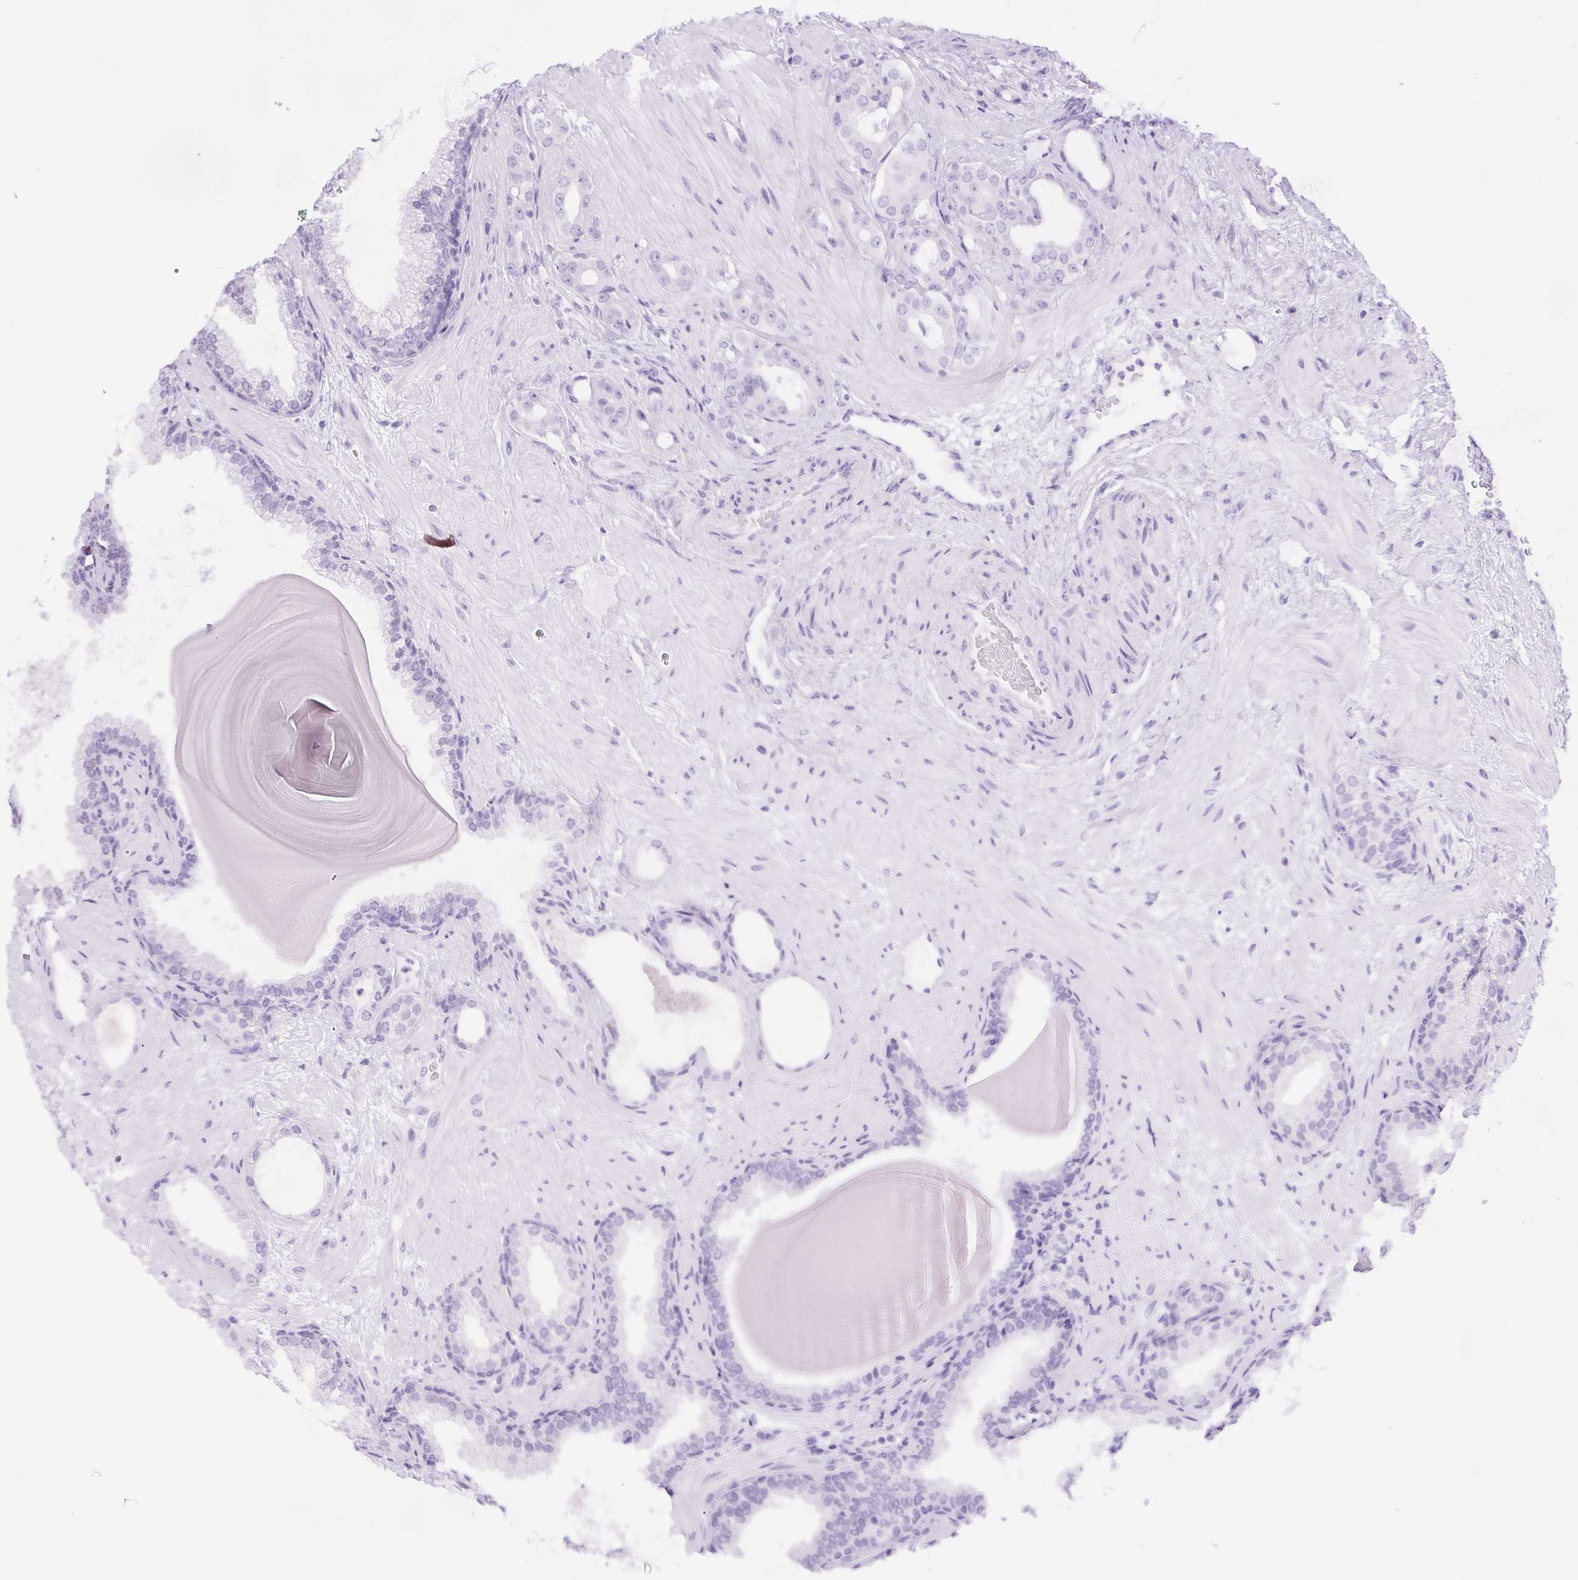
{"staining": {"intensity": "negative", "quantity": "none", "location": "none"}, "tissue": "prostate cancer", "cell_type": "Tumor cells", "image_type": "cancer", "snomed": [{"axis": "morphology", "description": "Adenocarcinoma, Low grade"}, {"axis": "topography", "description": "Prostate"}], "caption": "High power microscopy image of an IHC micrograph of adenocarcinoma (low-grade) (prostate), revealing no significant expression in tumor cells.", "gene": "ERP27", "patient": {"sex": "male", "age": 57}}